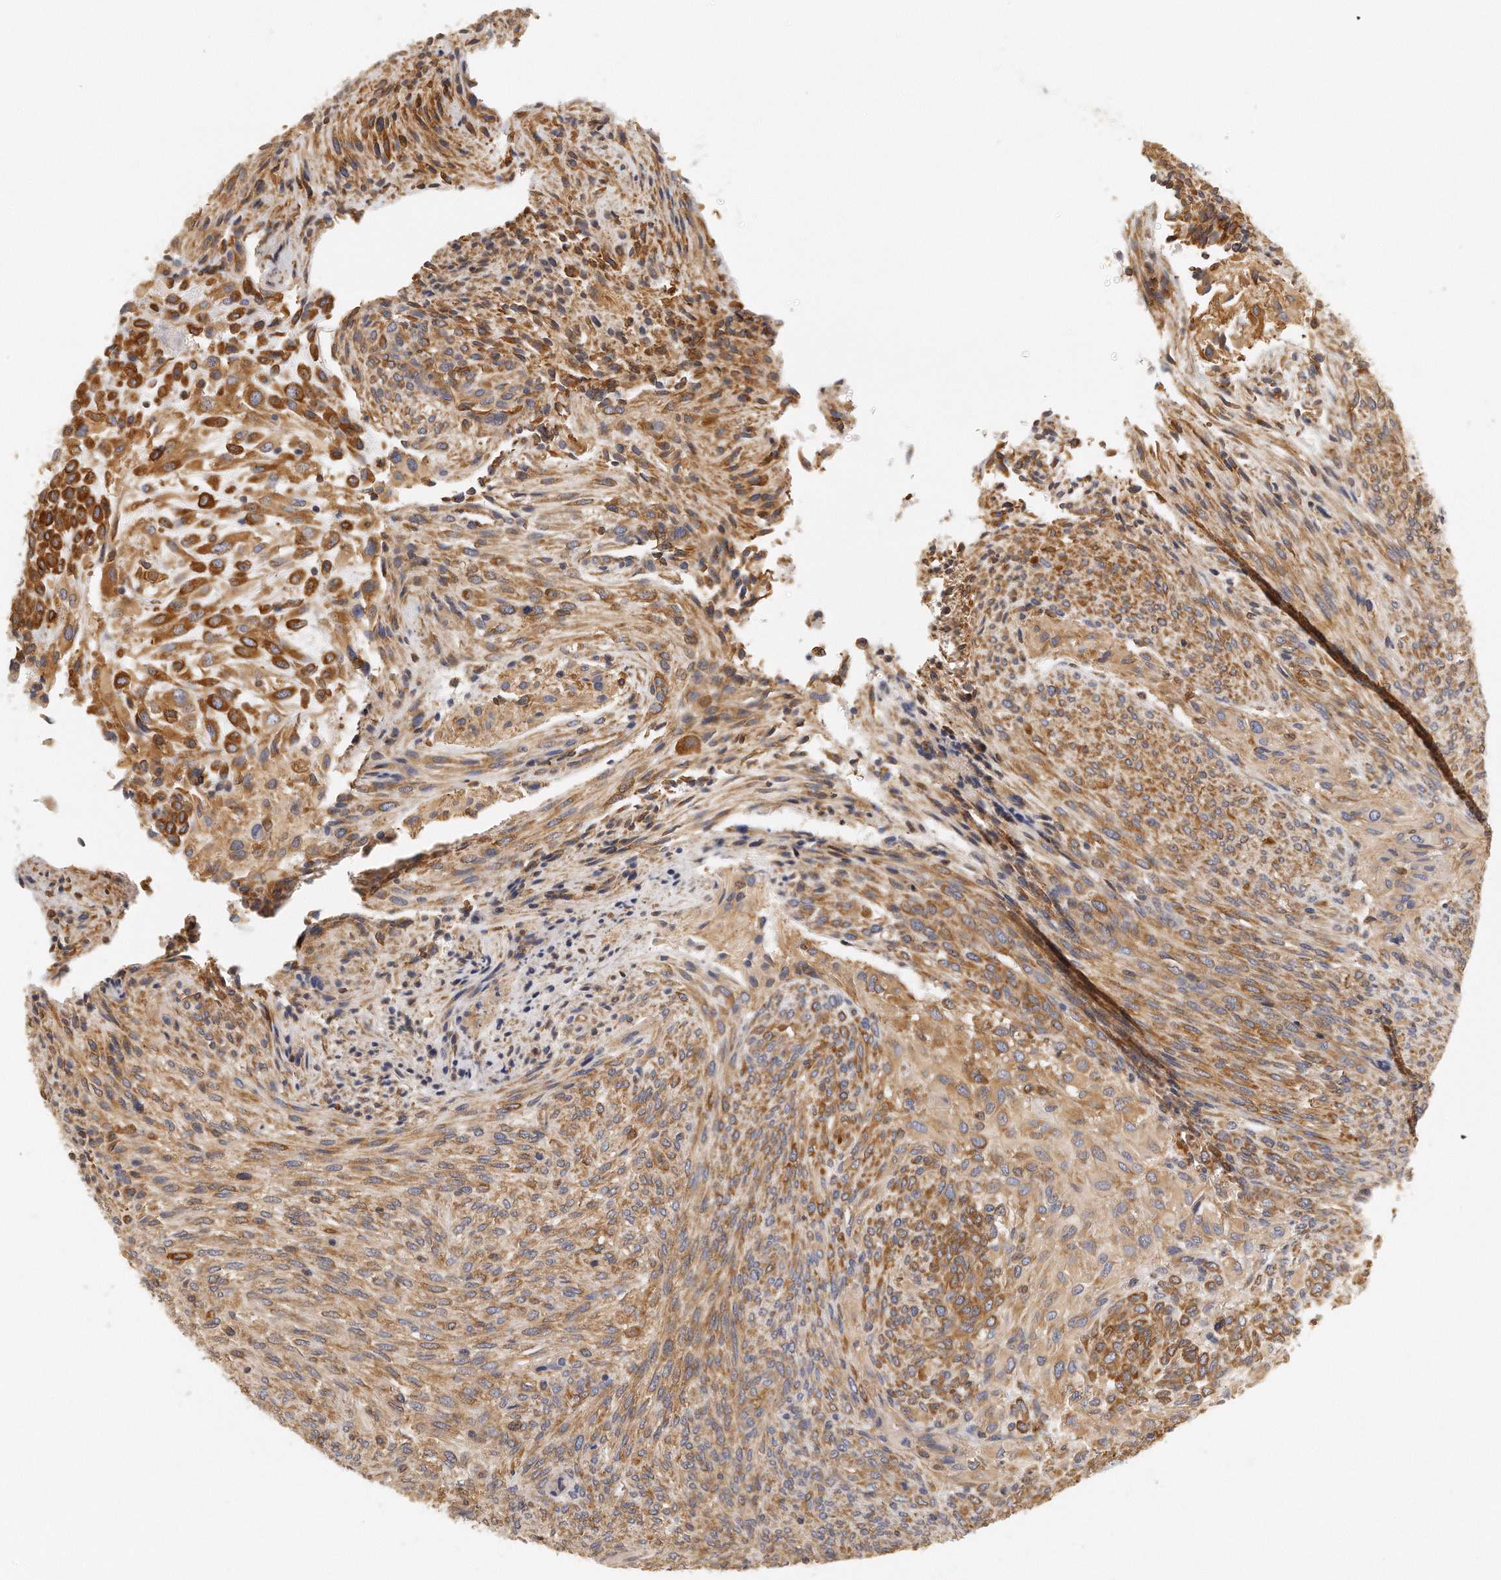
{"staining": {"intensity": "moderate", "quantity": ">75%", "location": "cytoplasmic/membranous"}, "tissue": "glioma", "cell_type": "Tumor cells", "image_type": "cancer", "snomed": [{"axis": "morphology", "description": "Glioma, malignant, High grade"}, {"axis": "topography", "description": "Cerebral cortex"}], "caption": "Immunohistochemistry image of neoplastic tissue: glioma stained using IHC shows medium levels of moderate protein expression localized specifically in the cytoplasmic/membranous of tumor cells, appearing as a cytoplasmic/membranous brown color.", "gene": "CHST7", "patient": {"sex": "female", "age": 55}}